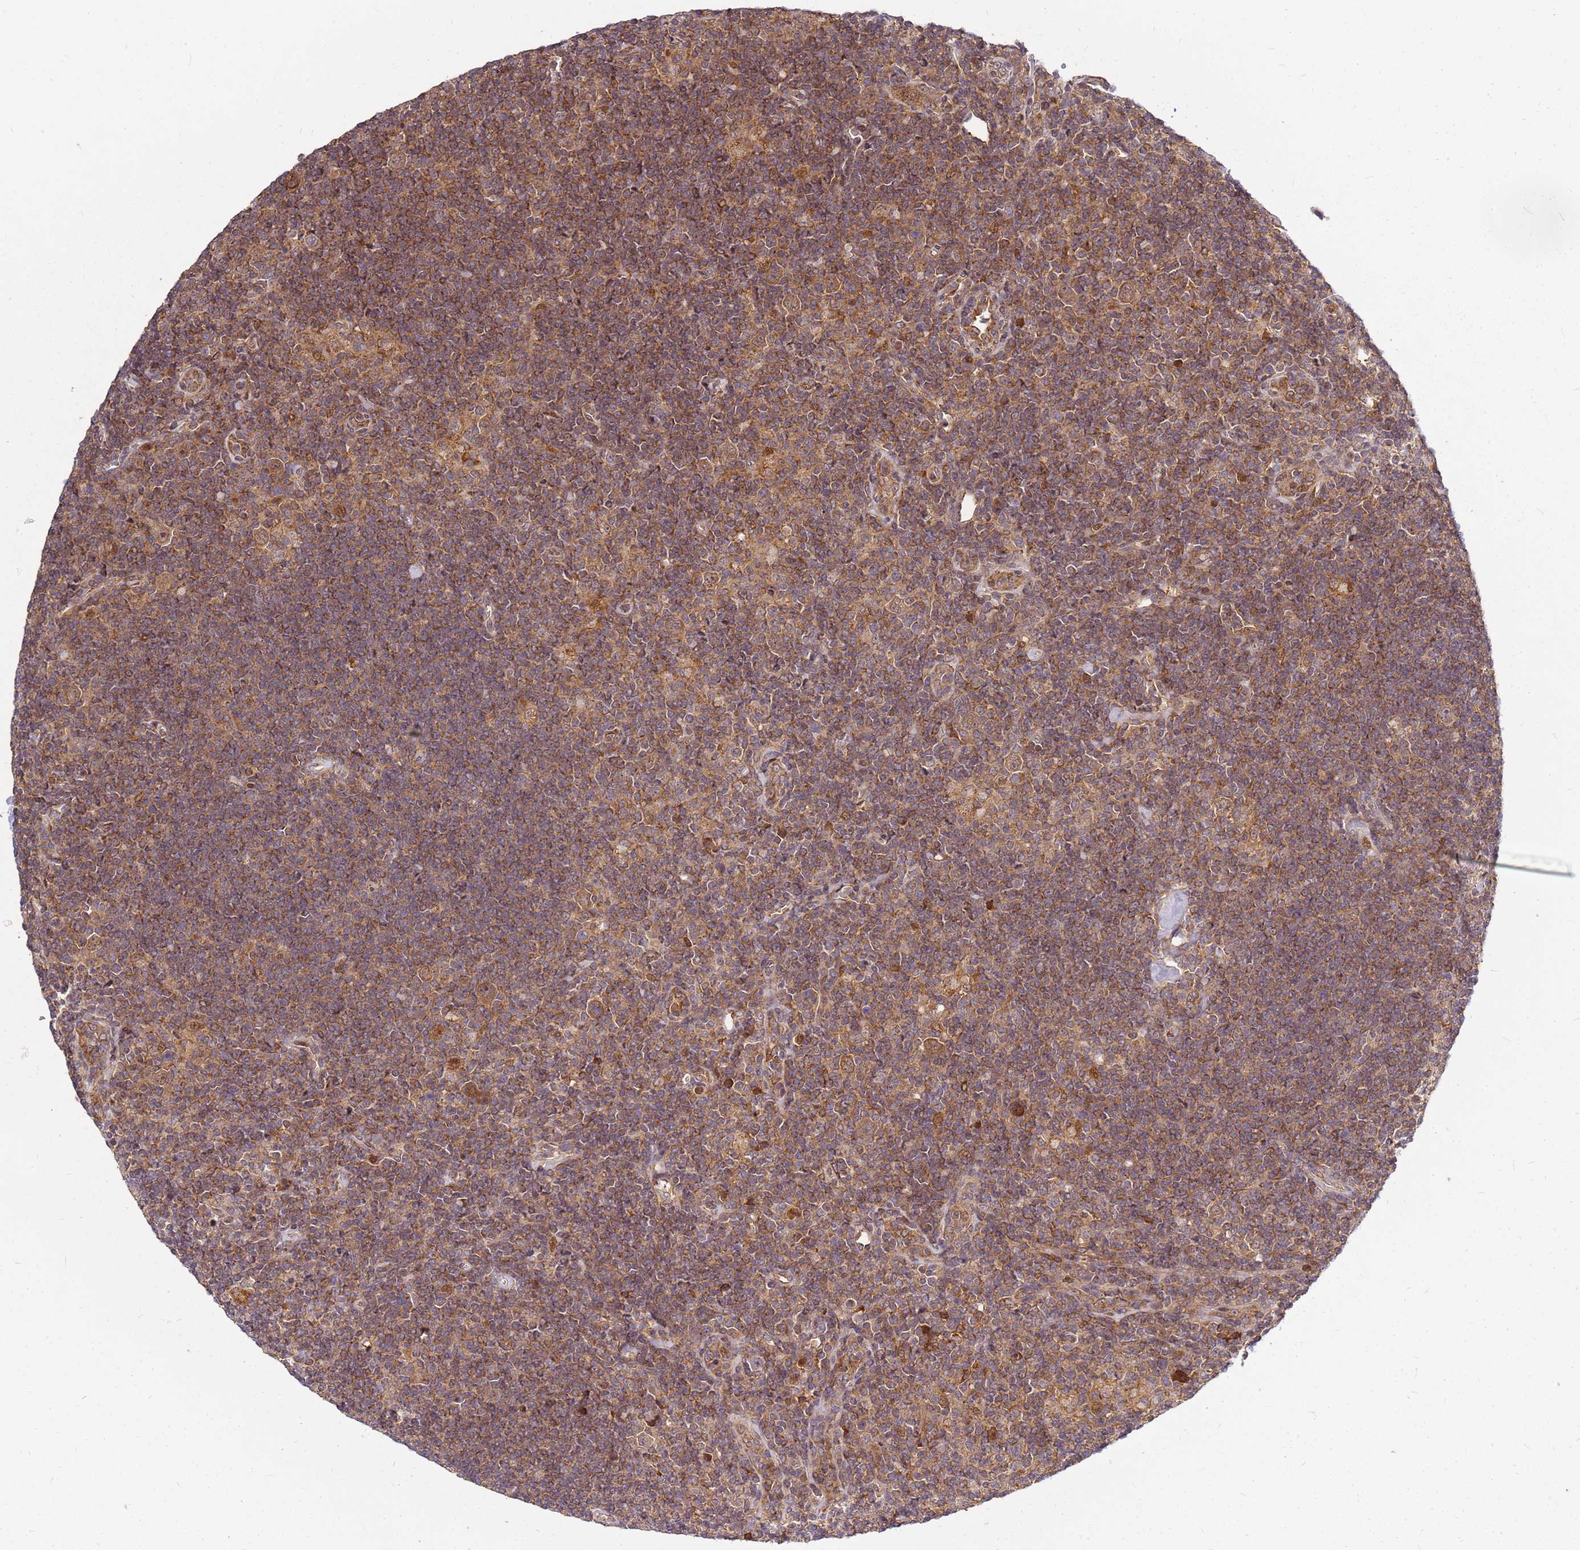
{"staining": {"intensity": "moderate", "quantity": ">75%", "location": "cytoplasmic/membranous"}, "tissue": "lymphoma", "cell_type": "Tumor cells", "image_type": "cancer", "snomed": [{"axis": "morphology", "description": "Hodgkin's disease, NOS"}, {"axis": "topography", "description": "Lymph node"}], "caption": "Moderate cytoplasmic/membranous expression is present in approximately >75% of tumor cells in Hodgkin's disease. The protein of interest is stained brown, and the nuclei are stained in blue (DAB (3,3'-diaminobenzidine) IHC with brightfield microscopy, high magnification).", "gene": "CCDC159", "patient": {"sex": "female", "age": 57}}